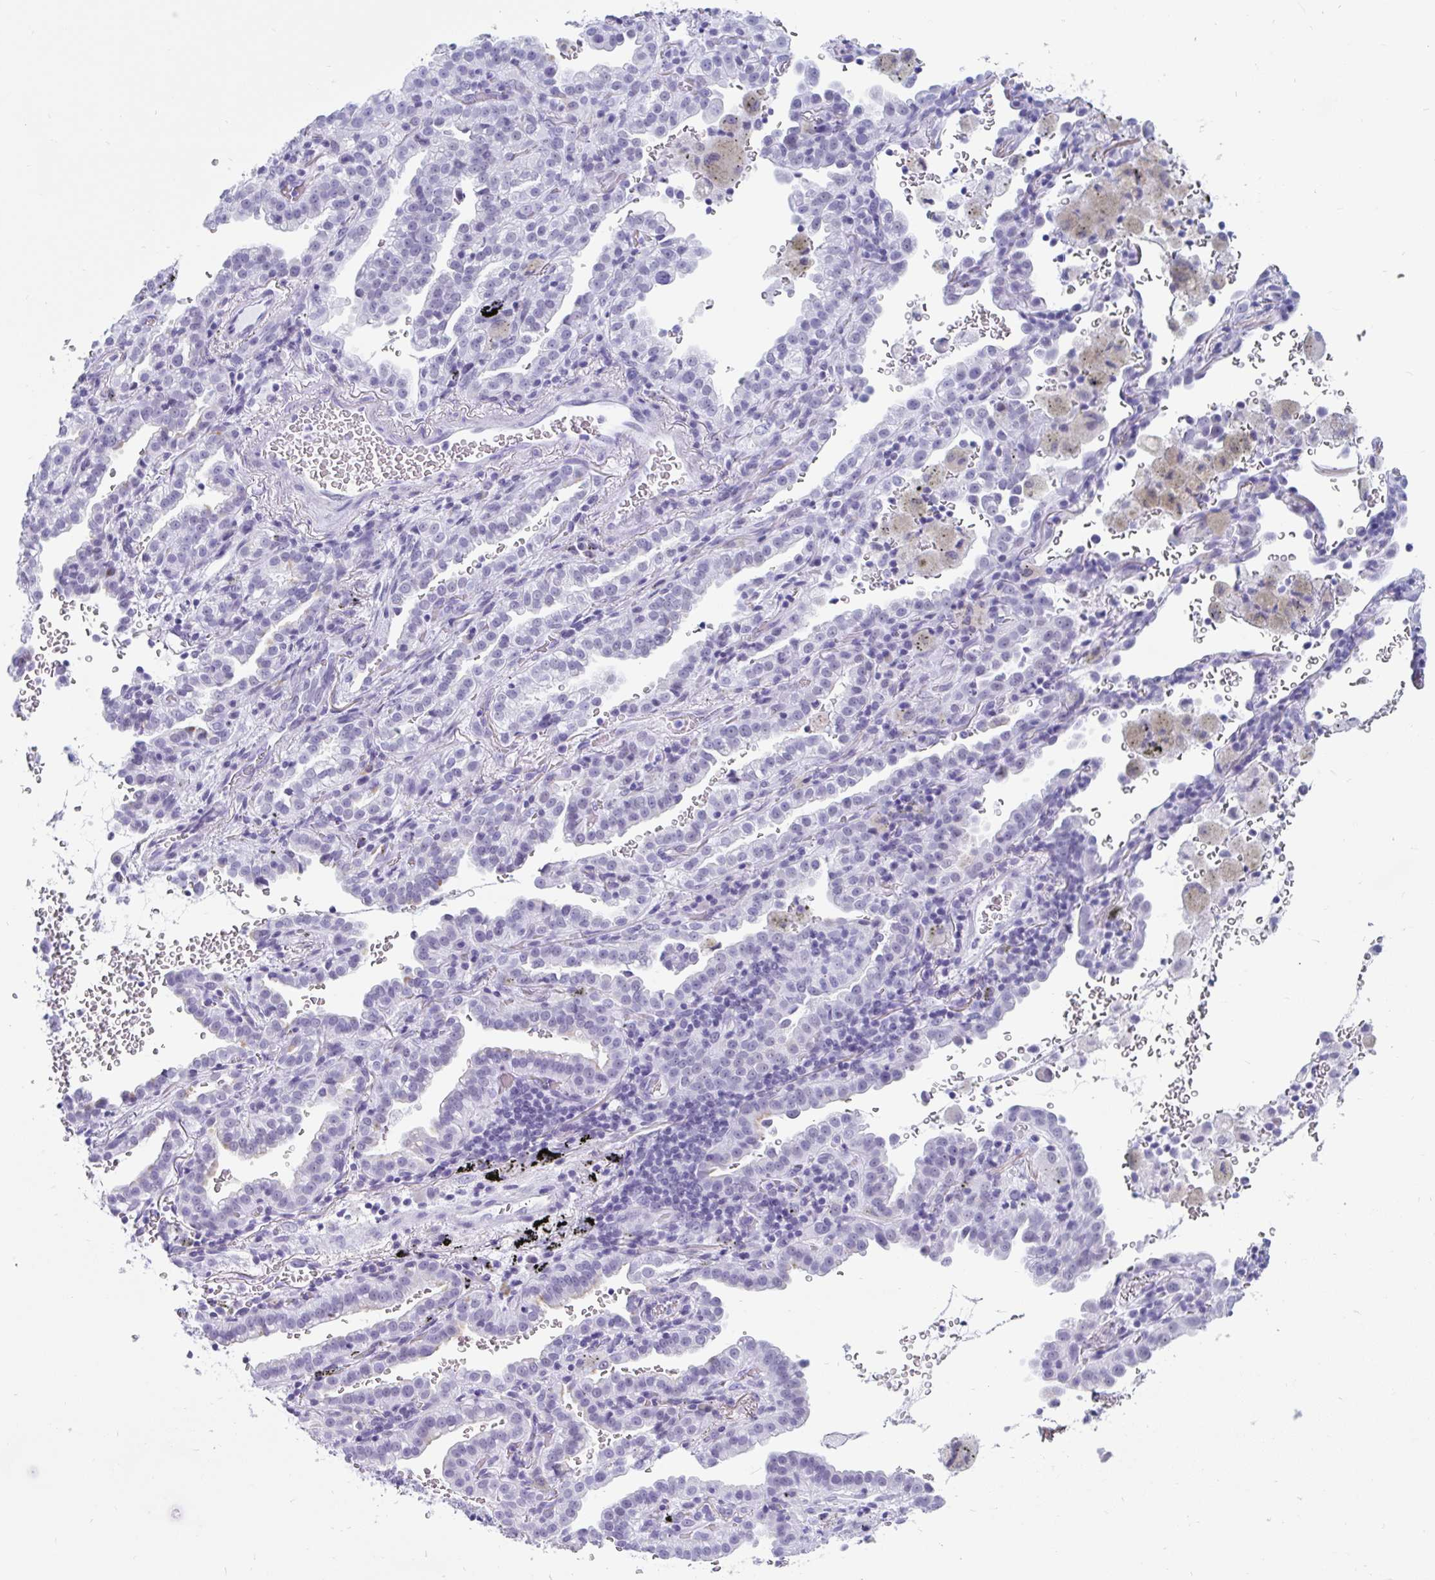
{"staining": {"intensity": "negative", "quantity": "none", "location": "none"}, "tissue": "lung cancer", "cell_type": "Tumor cells", "image_type": "cancer", "snomed": [{"axis": "morphology", "description": "Adenocarcinoma, NOS"}, {"axis": "topography", "description": "Lymph node"}, {"axis": "topography", "description": "Lung"}], "caption": "Immunohistochemical staining of human lung adenocarcinoma shows no significant staining in tumor cells.", "gene": "GKN2", "patient": {"sex": "male", "age": 66}}